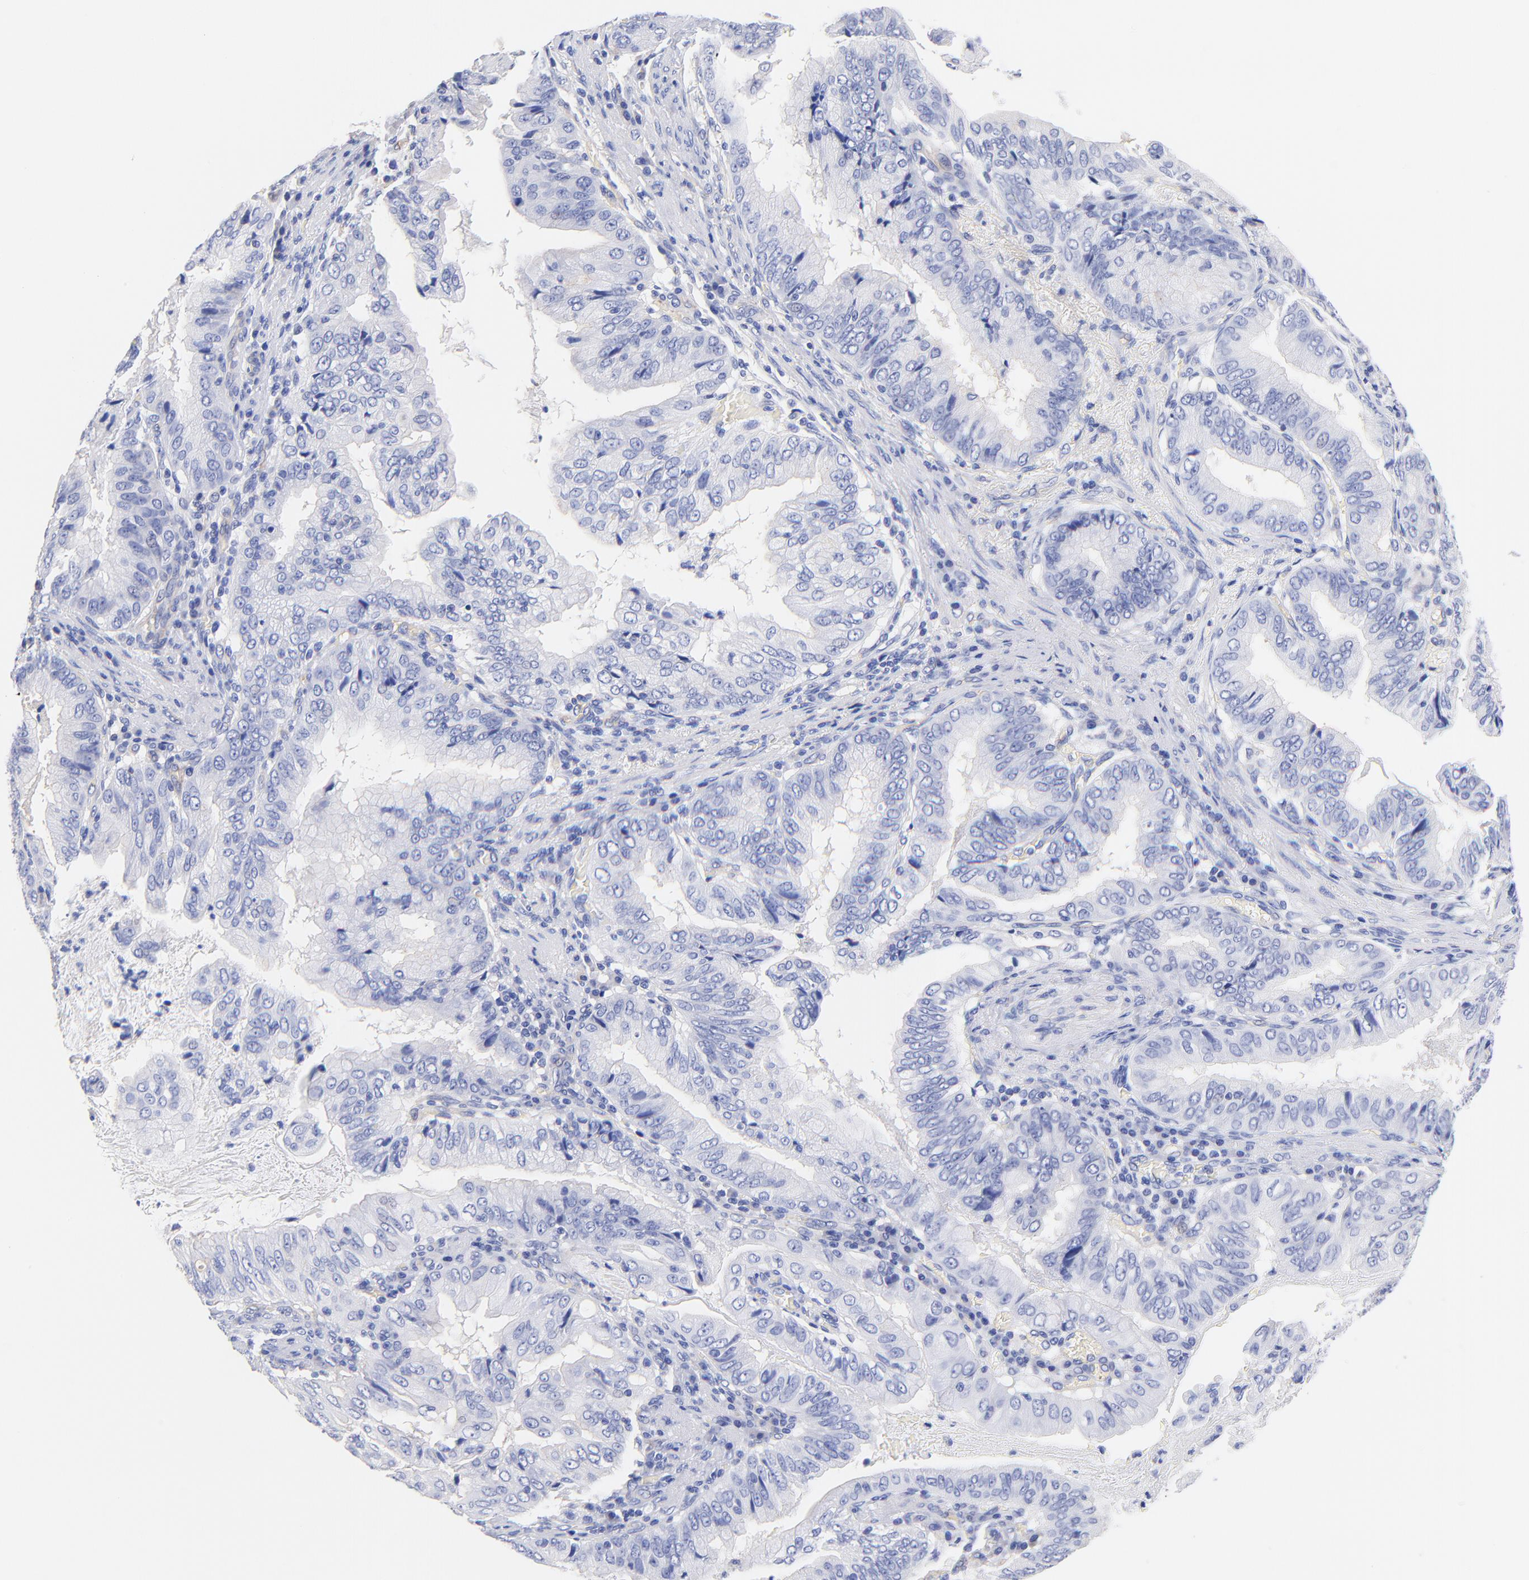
{"staining": {"intensity": "negative", "quantity": "none", "location": "none"}, "tissue": "stomach cancer", "cell_type": "Tumor cells", "image_type": "cancer", "snomed": [{"axis": "morphology", "description": "Adenocarcinoma, NOS"}, {"axis": "topography", "description": "Stomach, upper"}], "caption": "Tumor cells are negative for protein expression in human adenocarcinoma (stomach).", "gene": "SLC44A2", "patient": {"sex": "male", "age": 80}}